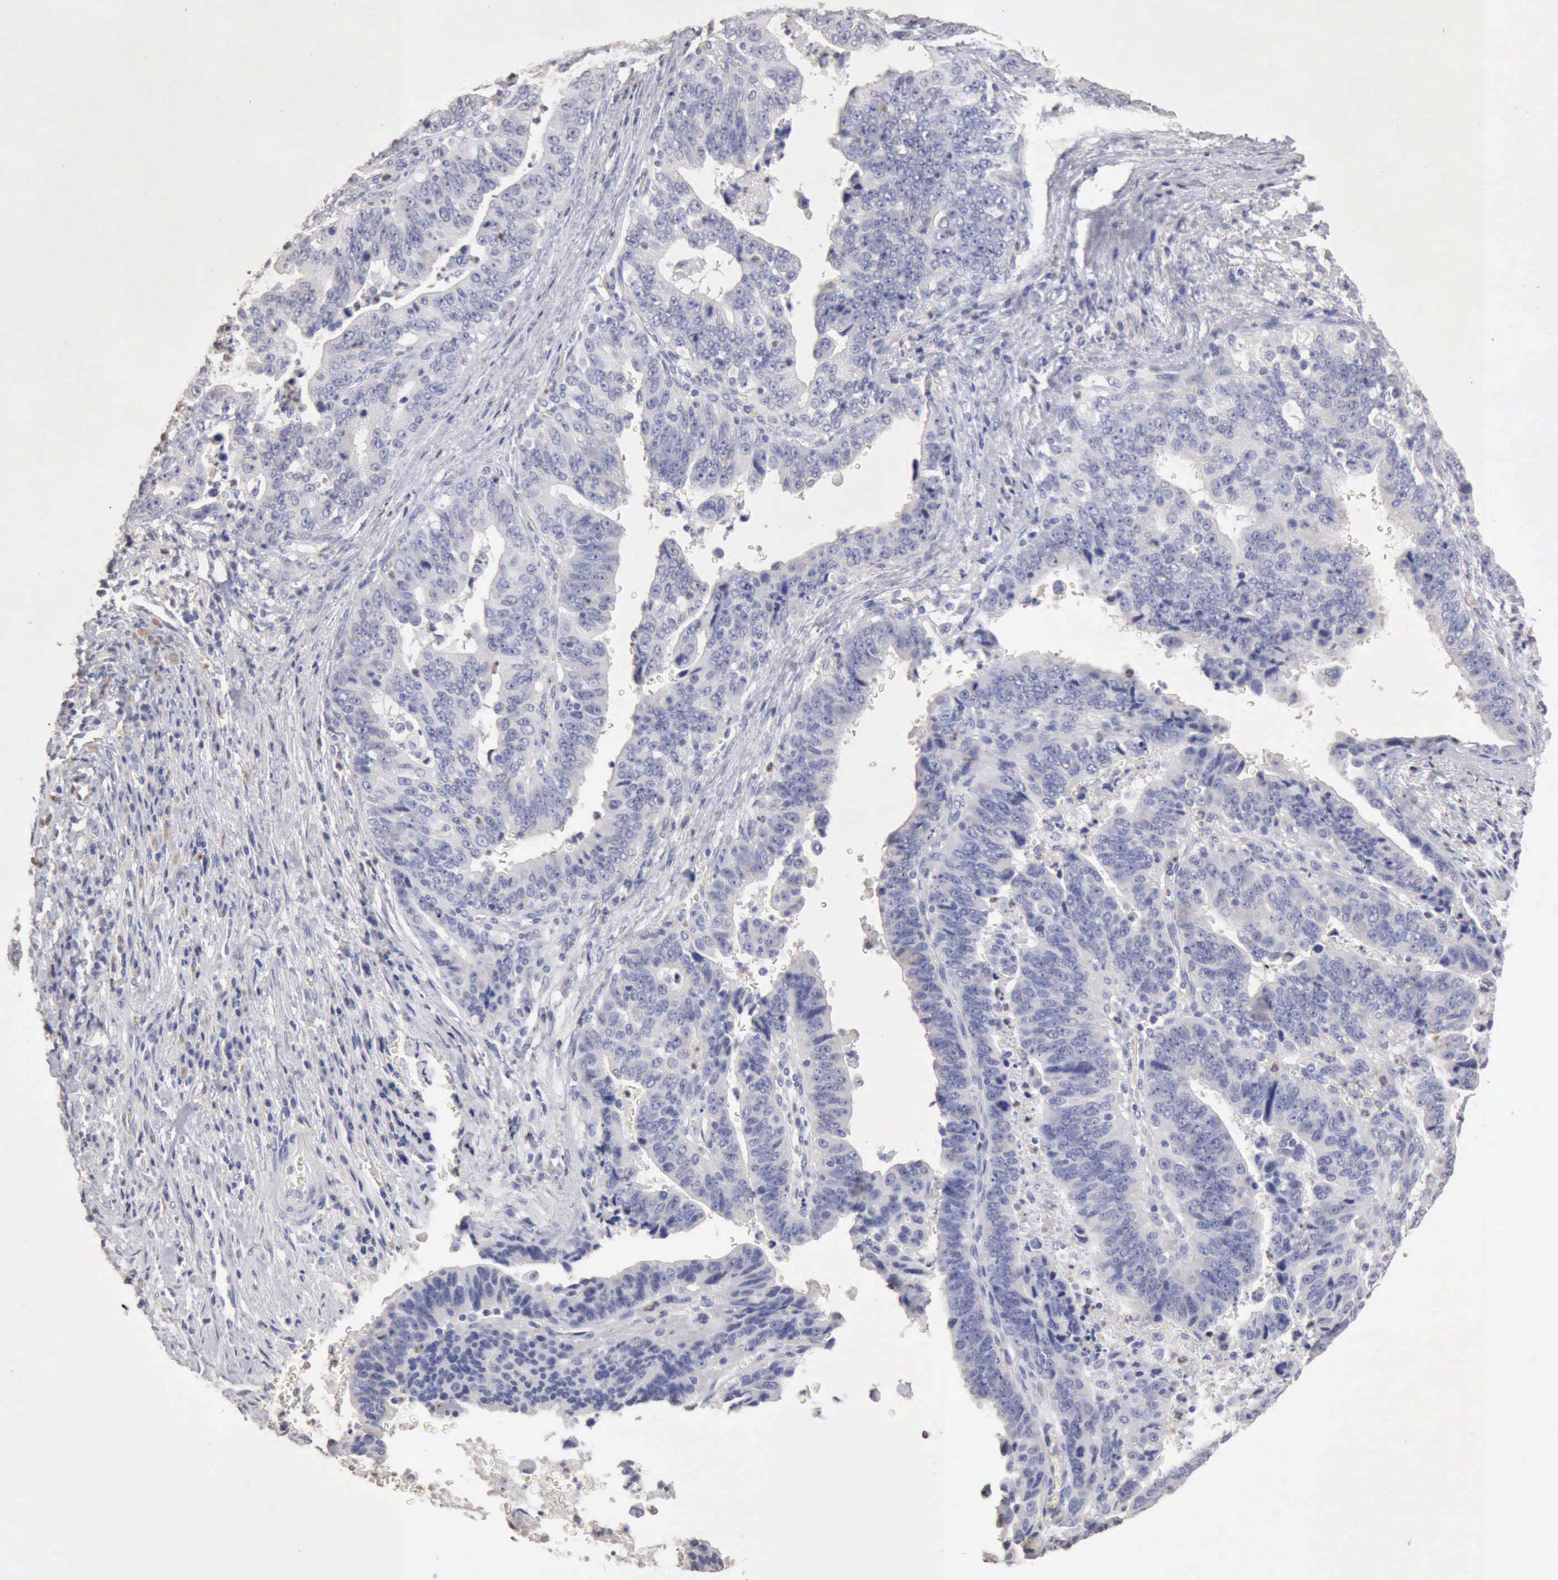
{"staining": {"intensity": "negative", "quantity": "none", "location": "none"}, "tissue": "stomach cancer", "cell_type": "Tumor cells", "image_type": "cancer", "snomed": [{"axis": "morphology", "description": "Adenocarcinoma, NOS"}, {"axis": "topography", "description": "Stomach, upper"}], "caption": "Immunohistochemistry (IHC) of human stomach cancer (adenocarcinoma) demonstrates no staining in tumor cells. The staining is performed using DAB brown chromogen with nuclei counter-stained in using hematoxylin.", "gene": "KRT6B", "patient": {"sex": "female", "age": 50}}